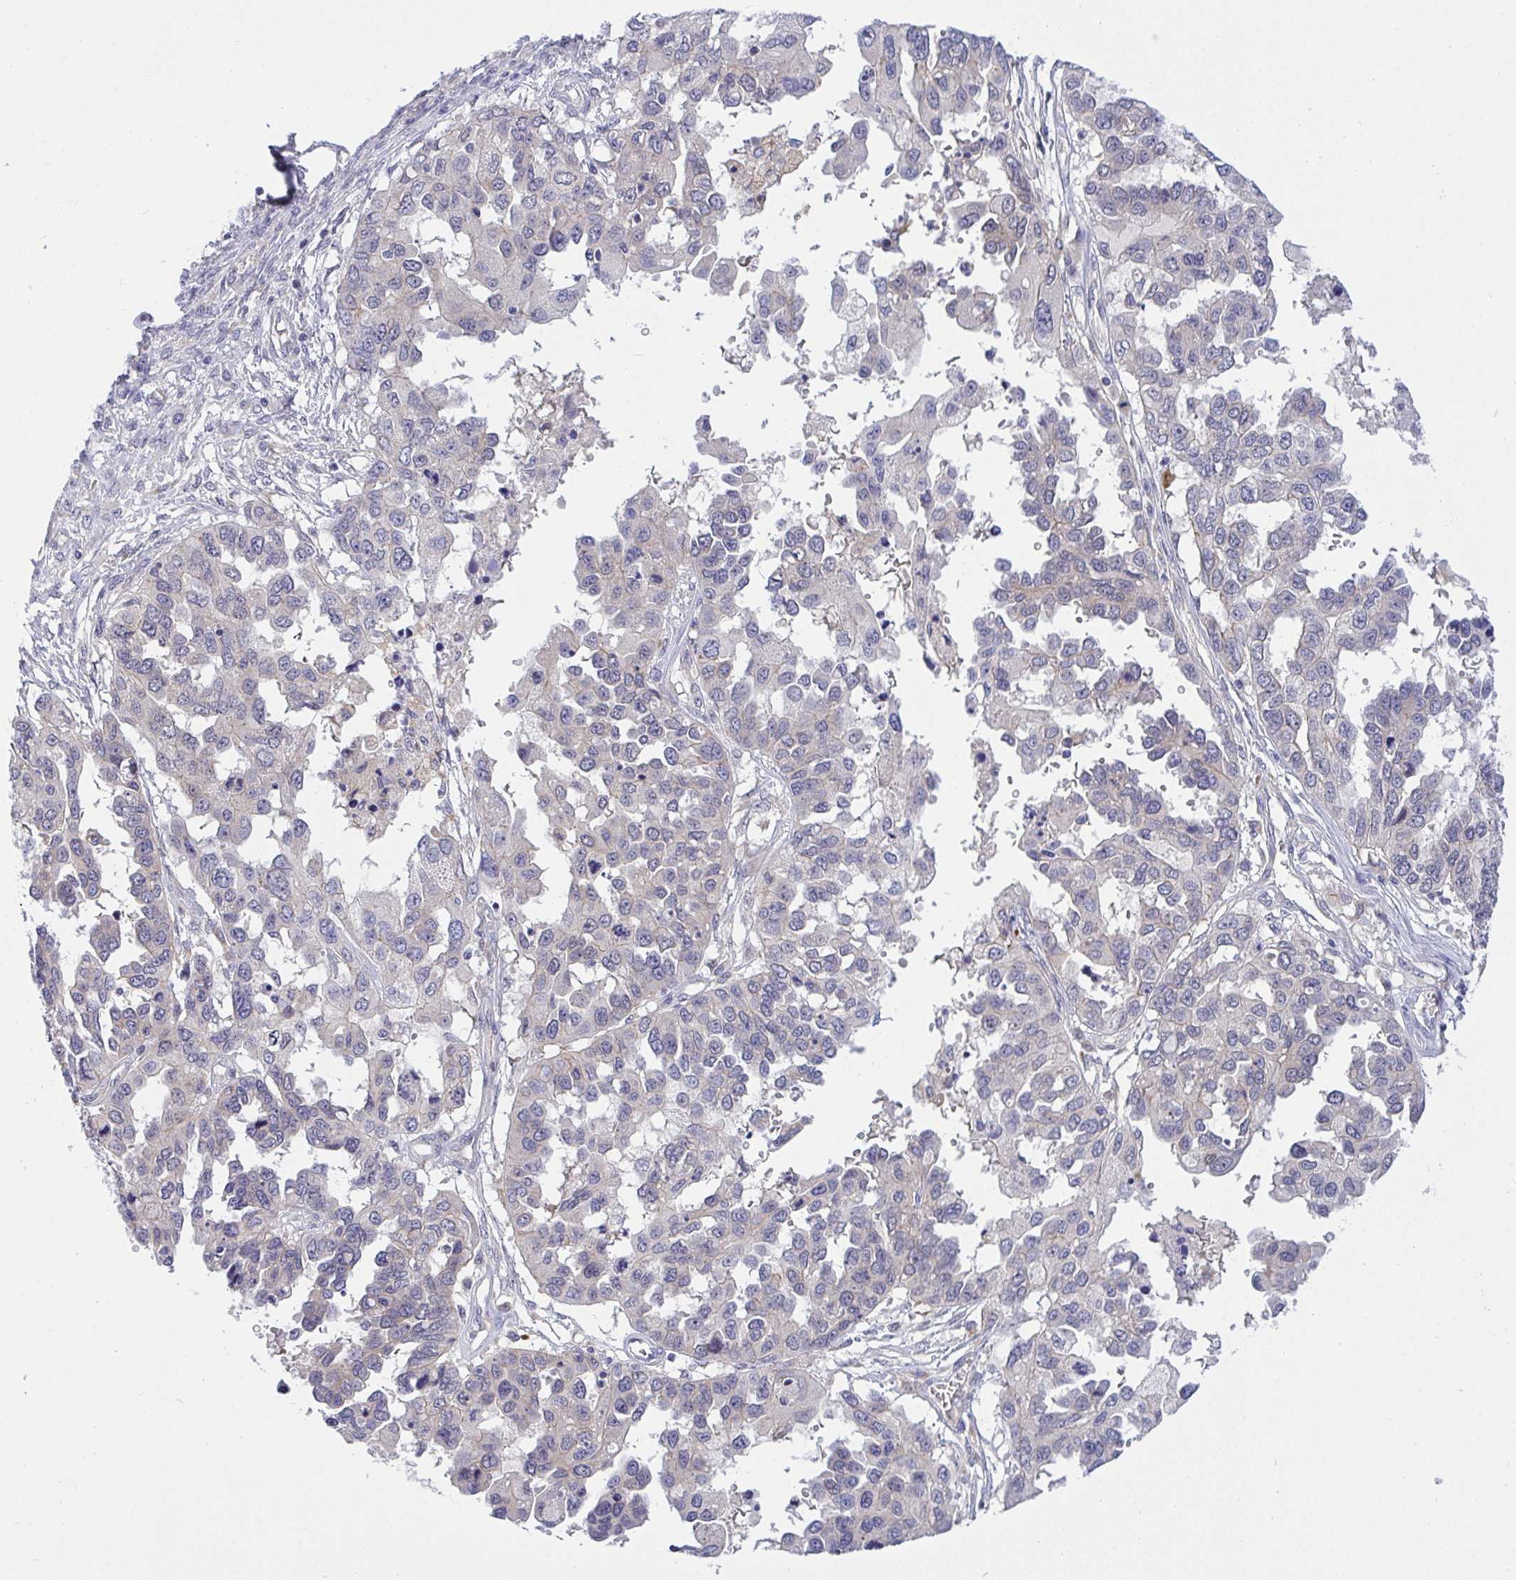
{"staining": {"intensity": "negative", "quantity": "none", "location": "none"}, "tissue": "ovarian cancer", "cell_type": "Tumor cells", "image_type": "cancer", "snomed": [{"axis": "morphology", "description": "Cystadenocarcinoma, serous, NOS"}, {"axis": "topography", "description": "Ovary"}], "caption": "There is no significant staining in tumor cells of serous cystadenocarcinoma (ovarian). Nuclei are stained in blue.", "gene": "HOXD12", "patient": {"sex": "female", "age": 53}}